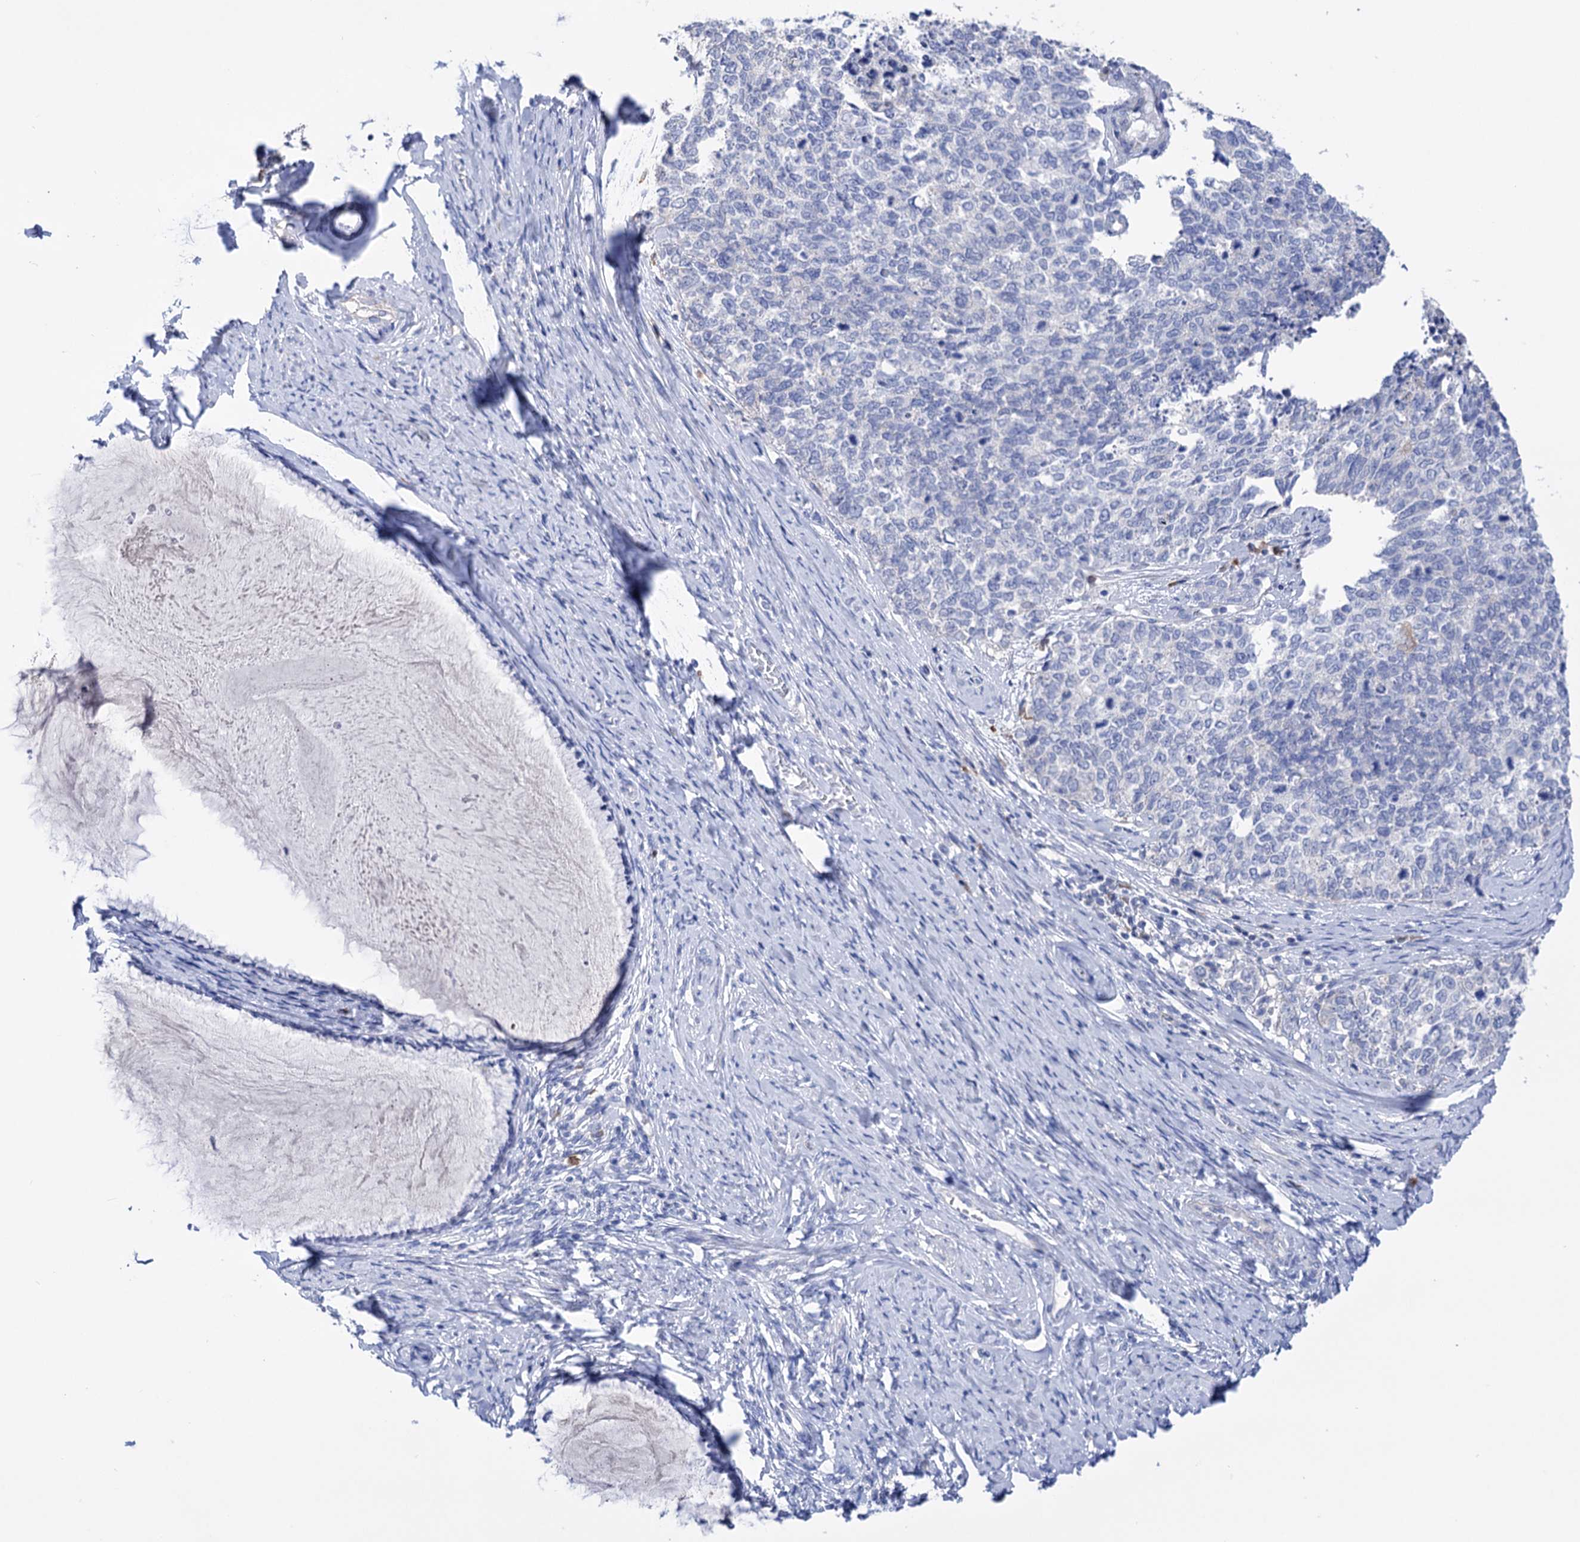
{"staining": {"intensity": "negative", "quantity": "none", "location": "none"}, "tissue": "cervical cancer", "cell_type": "Tumor cells", "image_type": "cancer", "snomed": [{"axis": "morphology", "description": "Squamous cell carcinoma, NOS"}, {"axis": "topography", "description": "Cervix"}], "caption": "There is no significant staining in tumor cells of cervical squamous cell carcinoma. (DAB immunohistochemistry (IHC) visualized using brightfield microscopy, high magnification).", "gene": "BBS4", "patient": {"sex": "female", "age": 63}}